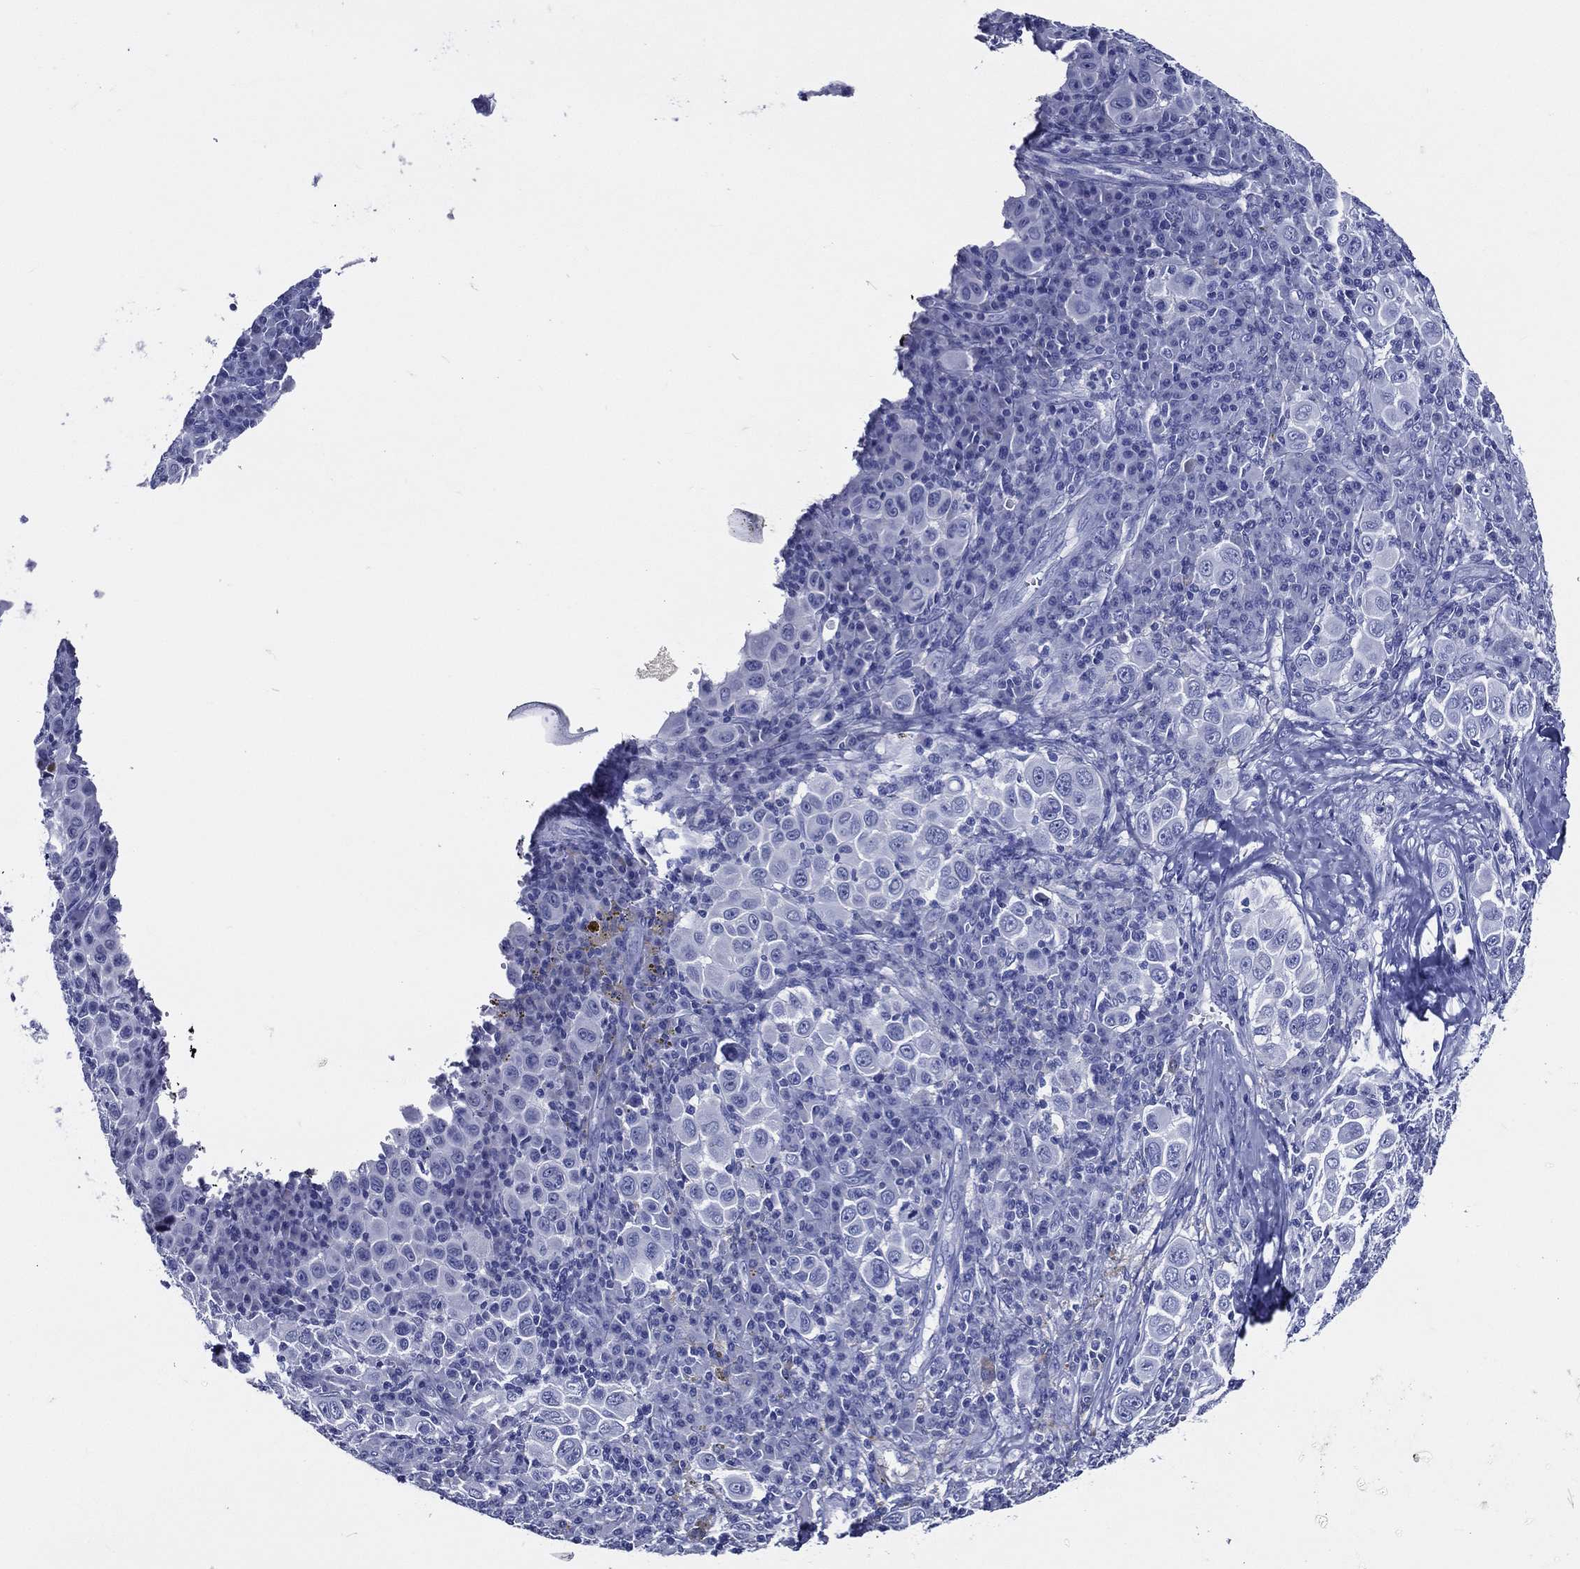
{"staining": {"intensity": "negative", "quantity": "none", "location": "none"}, "tissue": "melanoma", "cell_type": "Tumor cells", "image_type": "cancer", "snomed": [{"axis": "morphology", "description": "Malignant melanoma, NOS"}, {"axis": "topography", "description": "Skin"}], "caption": "Tumor cells are negative for brown protein staining in melanoma. The staining was performed using DAB (3,3'-diaminobenzidine) to visualize the protein expression in brown, while the nuclei were stained in blue with hematoxylin (Magnification: 20x).", "gene": "ACE2", "patient": {"sex": "female", "age": 57}}